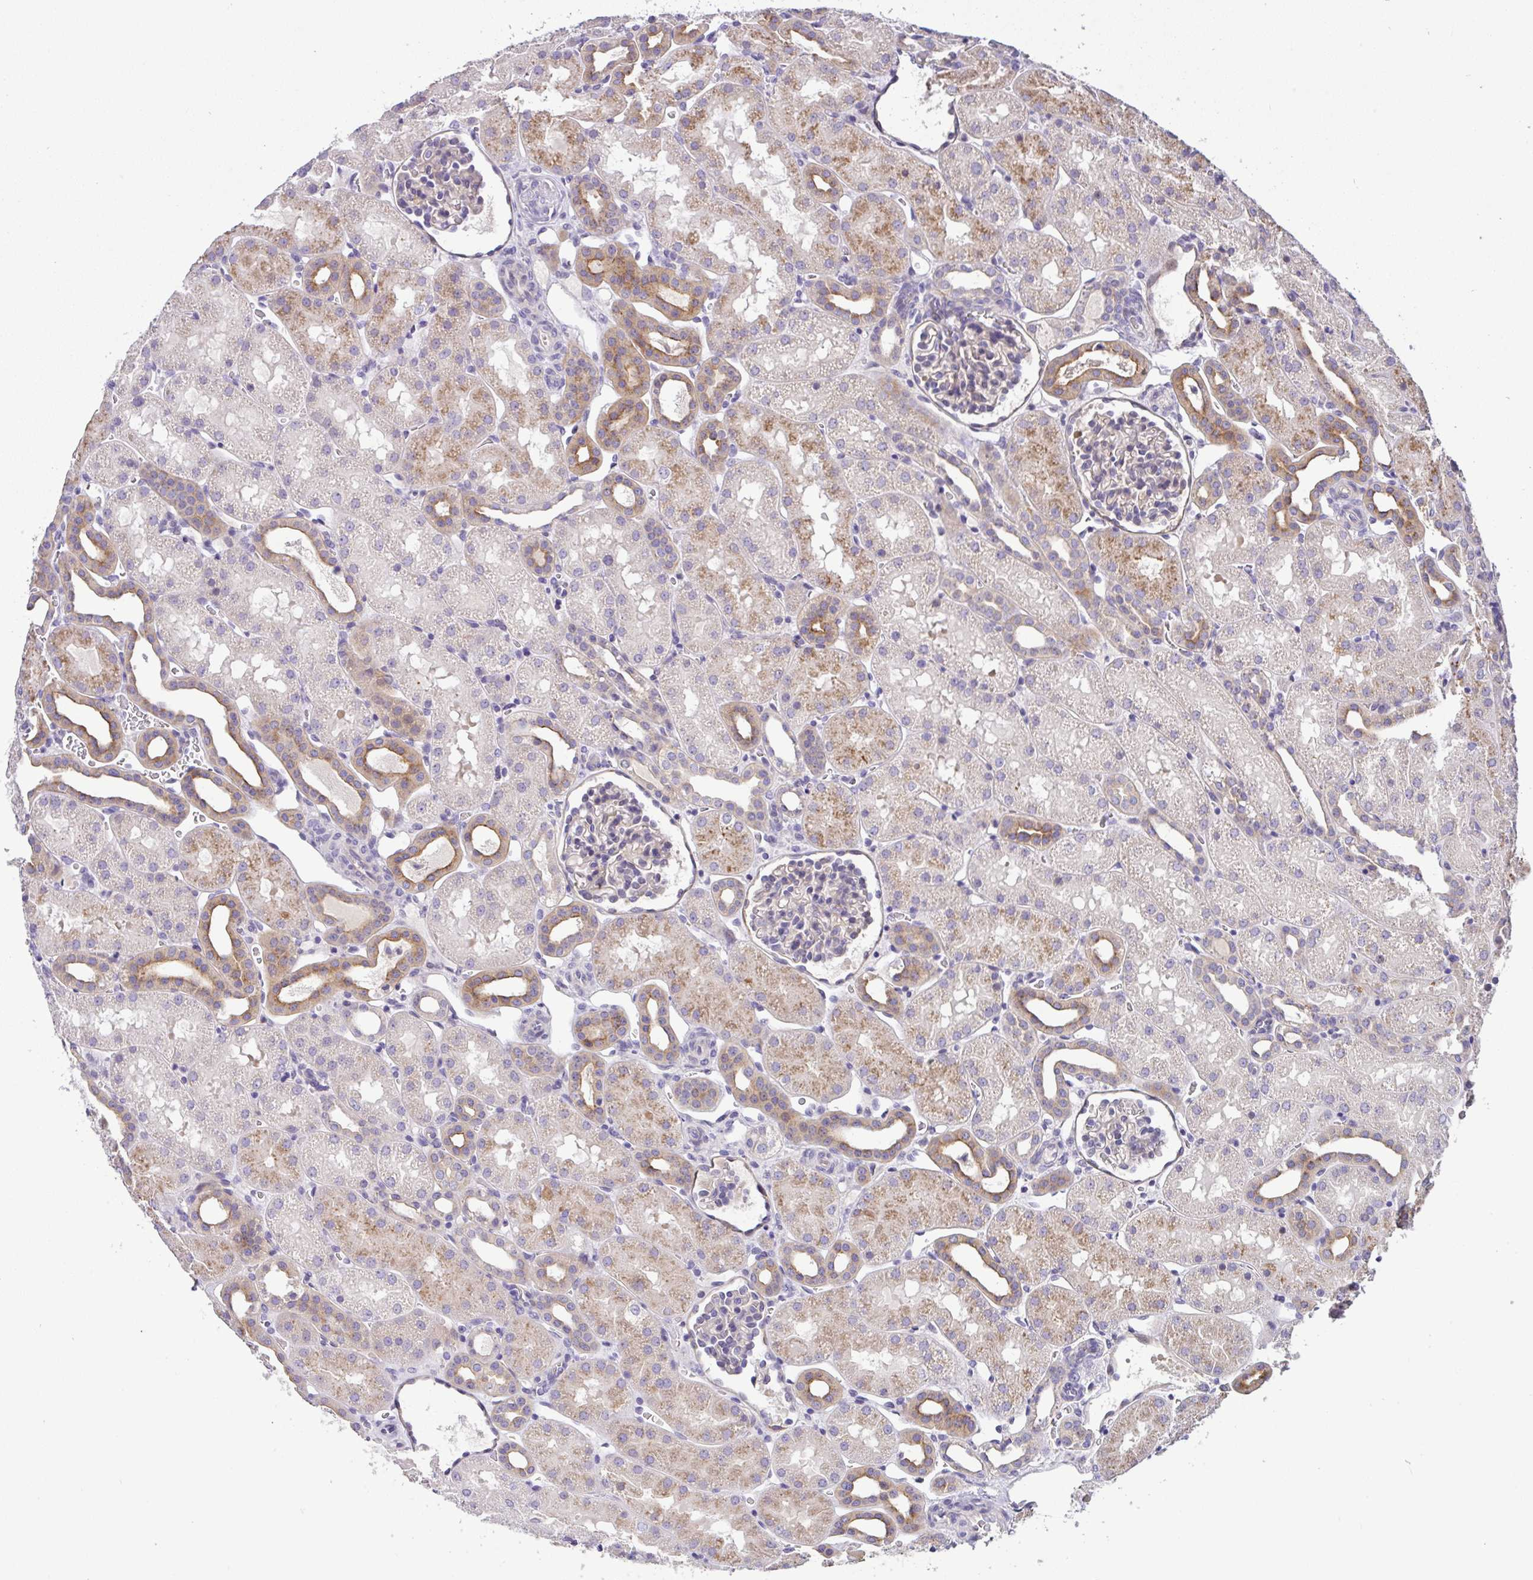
{"staining": {"intensity": "moderate", "quantity": "<25%", "location": "cytoplasmic/membranous"}, "tissue": "kidney", "cell_type": "Cells in glomeruli", "image_type": "normal", "snomed": [{"axis": "morphology", "description": "Normal tissue, NOS"}, {"axis": "topography", "description": "Kidney"}], "caption": "Brown immunohistochemical staining in unremarkable human kidney reveals moderate cytoplasmic/membranous staining in about <25% of cells in glomeruli.", "gene": "EPN3", "patient": {"sex": "male", "age": 2}}